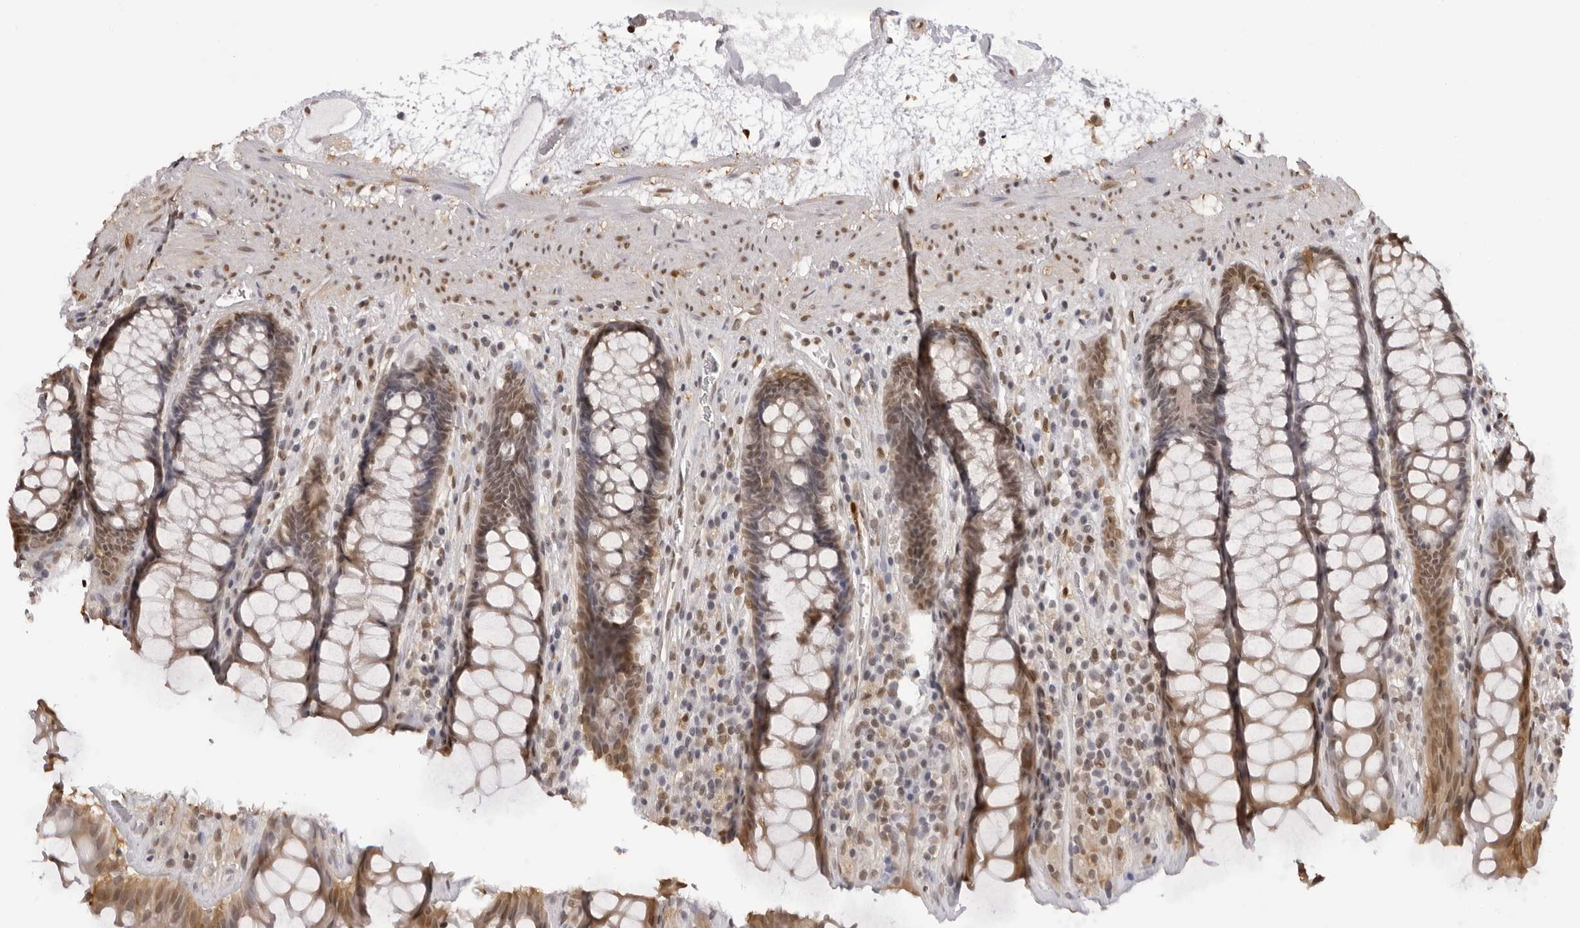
{"staining": {"intensity": "moderate", "quantity": ">75%", "location": "cytoplasmic/membranous,nuclear"}, "tissue": "rectum", "cell_type": "Glandular cells", "image_type": "normal", "snomed": [{"axis": "morphology", "description": "Normal tissue, NOS"}, {"axis": "topography", "description": "Rectum"}], "caption": "Normal rectum shows moderate cytoplasmic/membranous,nuclear positivity in about >75% of glandular cells Nuclei are stained in blue..", "gene": "HSPA4", "patient": {"sex": "male", "age": 64}}